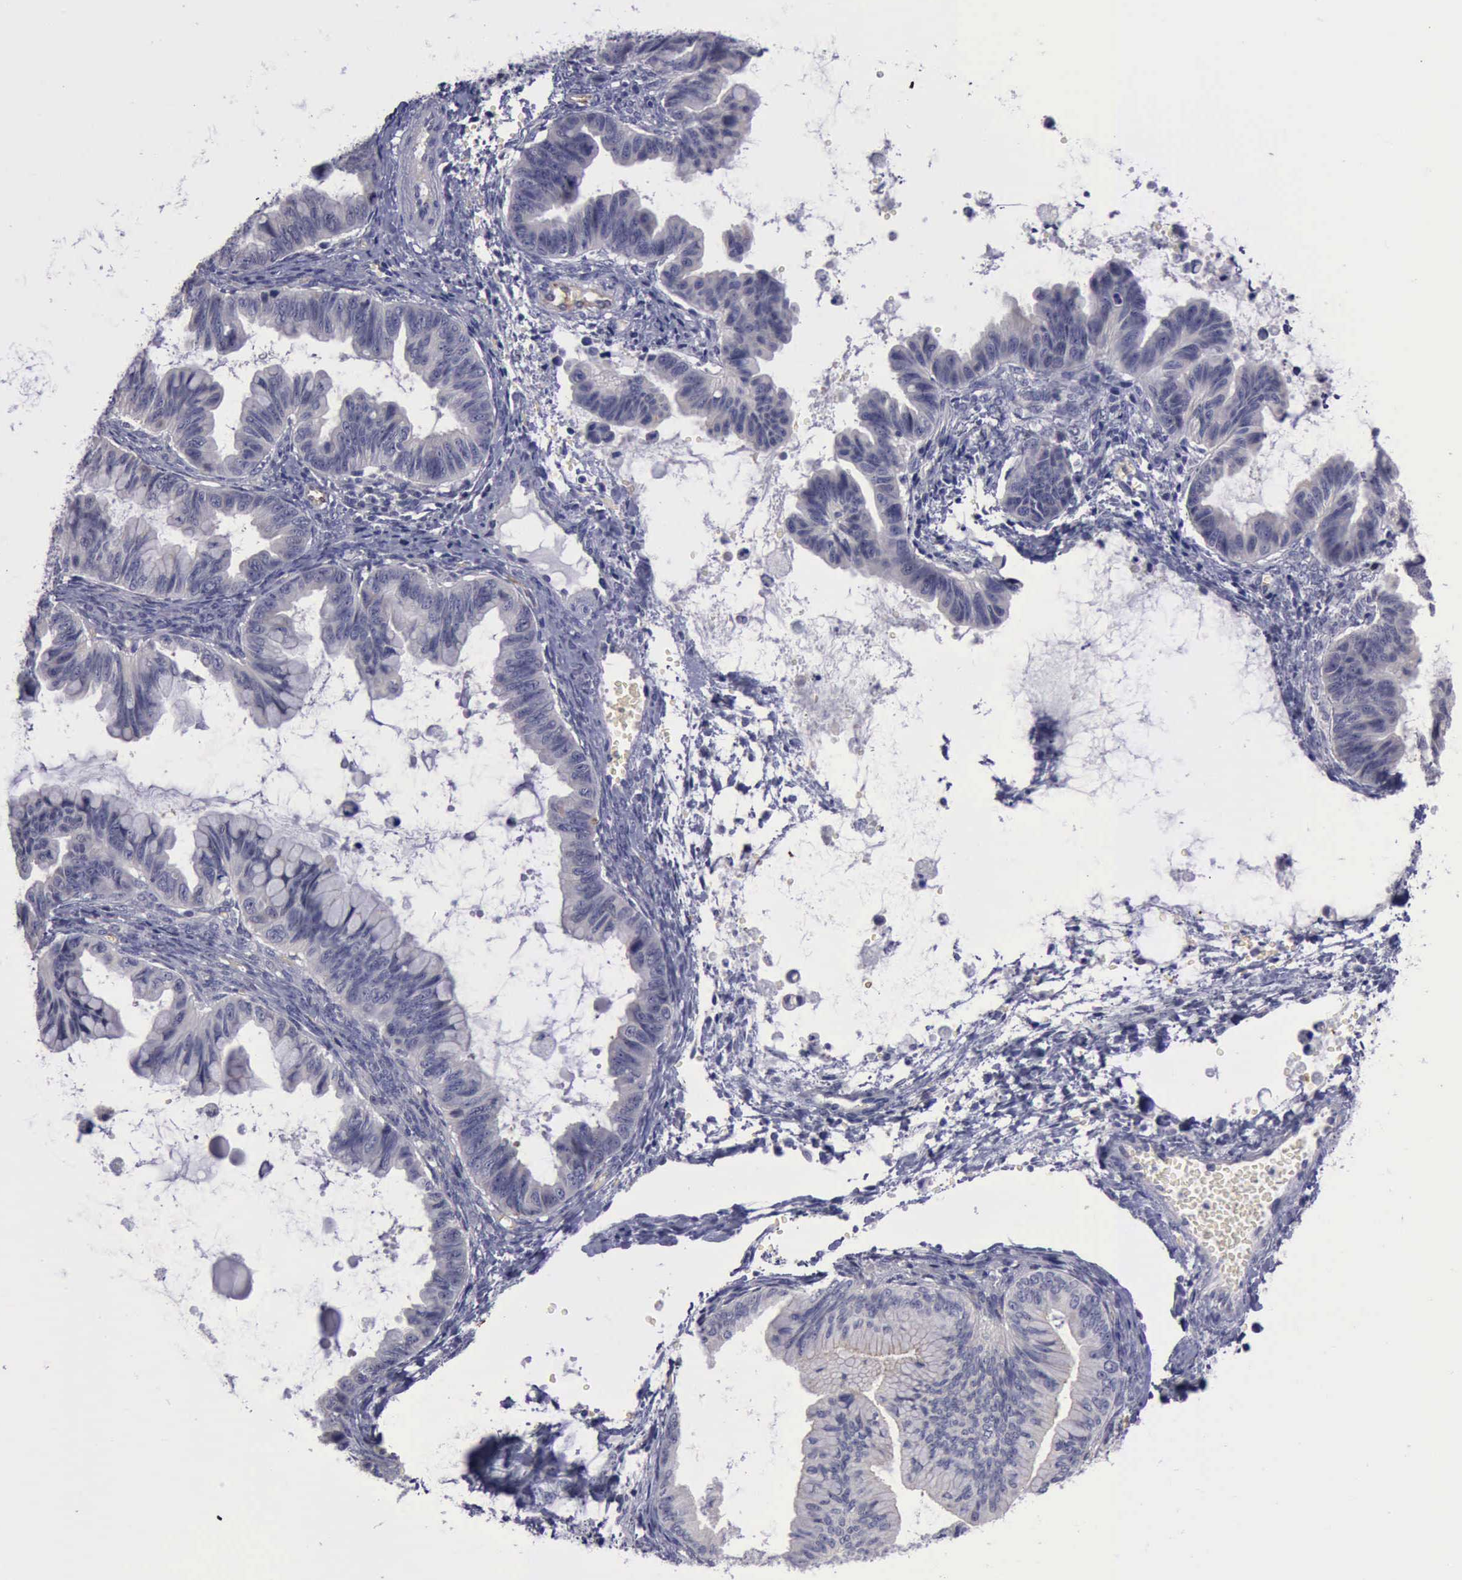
{"staining": {"intensity": "negative", "quantity": "none", "location": "none"}, "tissue": "ovarian cancer", "cell_type": "Tumor cells", "image_type": "cancer", "snomed": [{"axis": "morphology", "description": "Cystadenocarcinoma, mucinous, NOS"}, {"axis": "topography", "description": "Ovary"}], "caption": "Ovarian cancer (mucinous cystadenocarcinoma) was stained to show a protein in brown. There is no significant positivity in tumor cells.", "gene": "CEP128", "patient": {"sex": "female", "age": 36}}